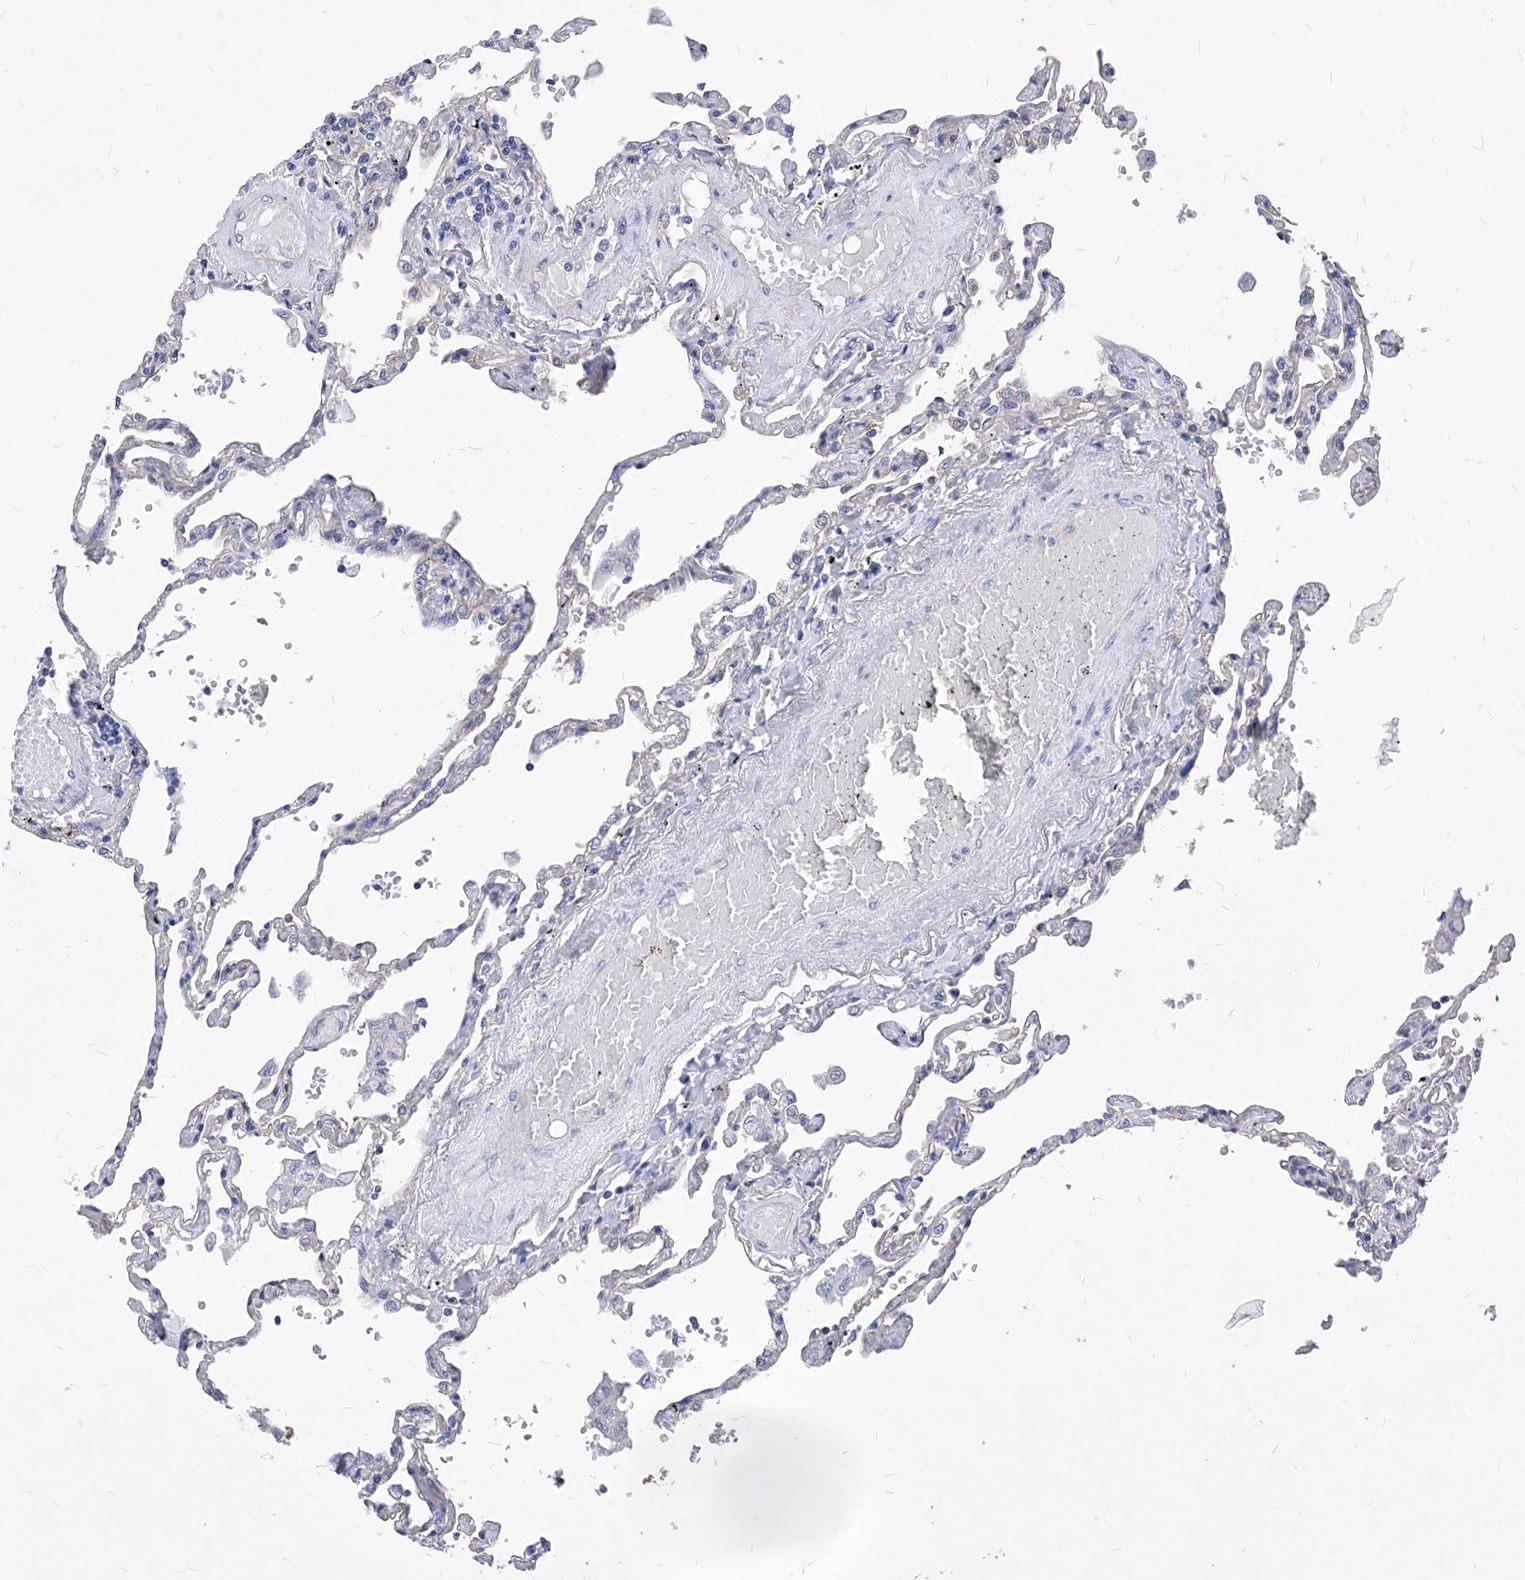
{"staining": {"intensity": "negative", "quantity": "none", "location": "none"}, "tissue": "lung", "cell_type": "Alveolar cells", "image_type": "normal", "snomed": [{"axis": "morphology", "description": "Normal tissue, NOS"}, {"axis": "topography", "description": "Lung"}], "caption": "Immunohistochemical staining of unremarkable lung displays no significant staining in alveolar cells.", "gene": "XPNPEP1", "patient": {"sex": "female", "age": 67}}